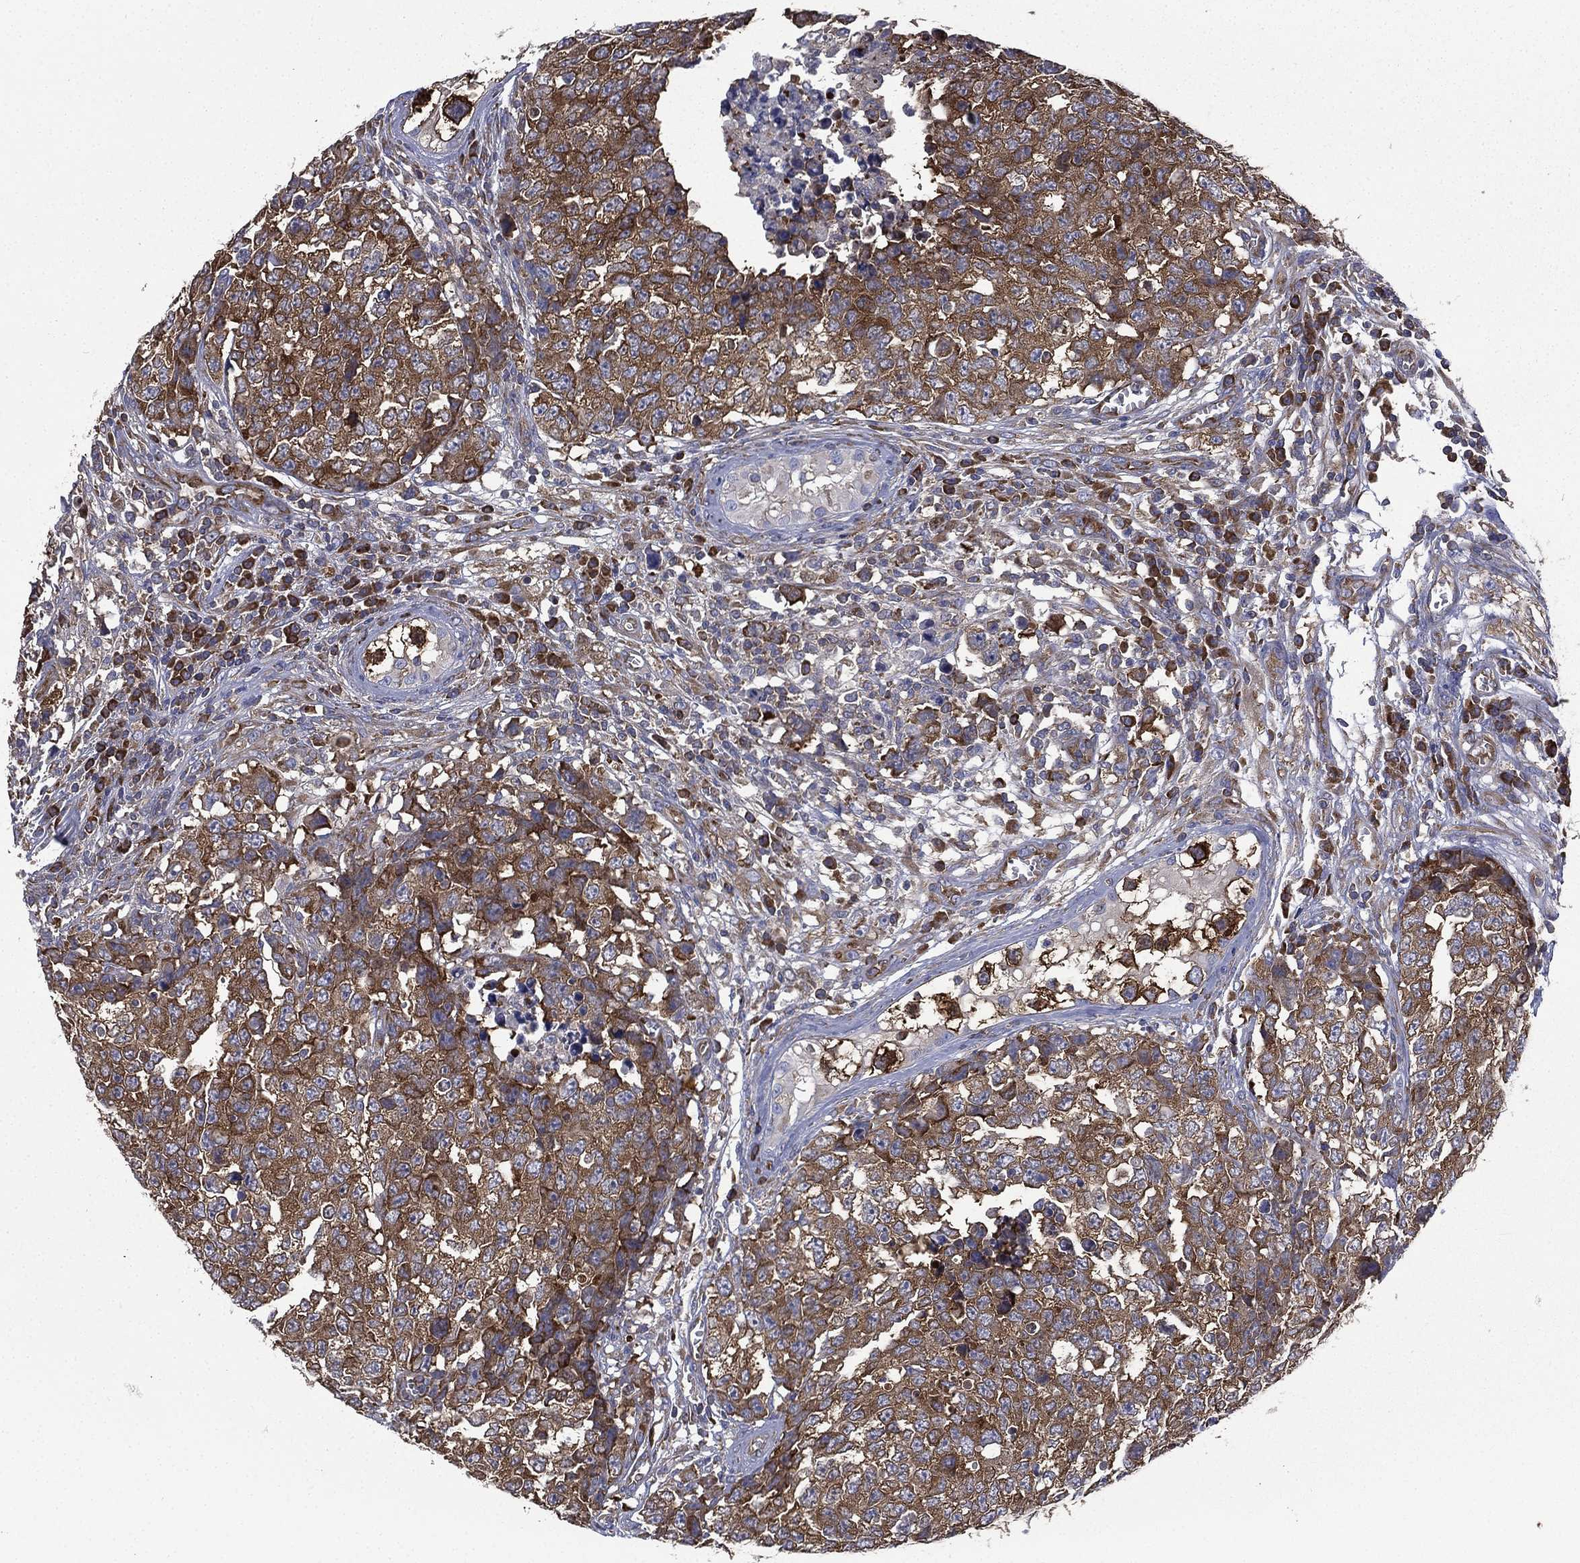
{"staining": {"intensity": "strong", "quantity": "25%-75%", "location": "cytoplasmic/membranous"}, "tissue": "testis cancer", "cell_type": "Tumor cells", "image_type": "cancer", "snomed": [{"axis": "morphology", "description": "Carcinoma, Embryonal, NOS"}, {"axis": "topography", "description": "Testis"}], "caption": "Immunohistochemical staining of embryonal carcinoma (testis) displays high levels of strong cytoplasmic/membranous protein staining in about 25%-75% of tumor cells. (brown staining indicates protein expression, while blue staining denotes nuclei).", "gene": "FARSA", "patient": {"sex": "male", "age": 23}}